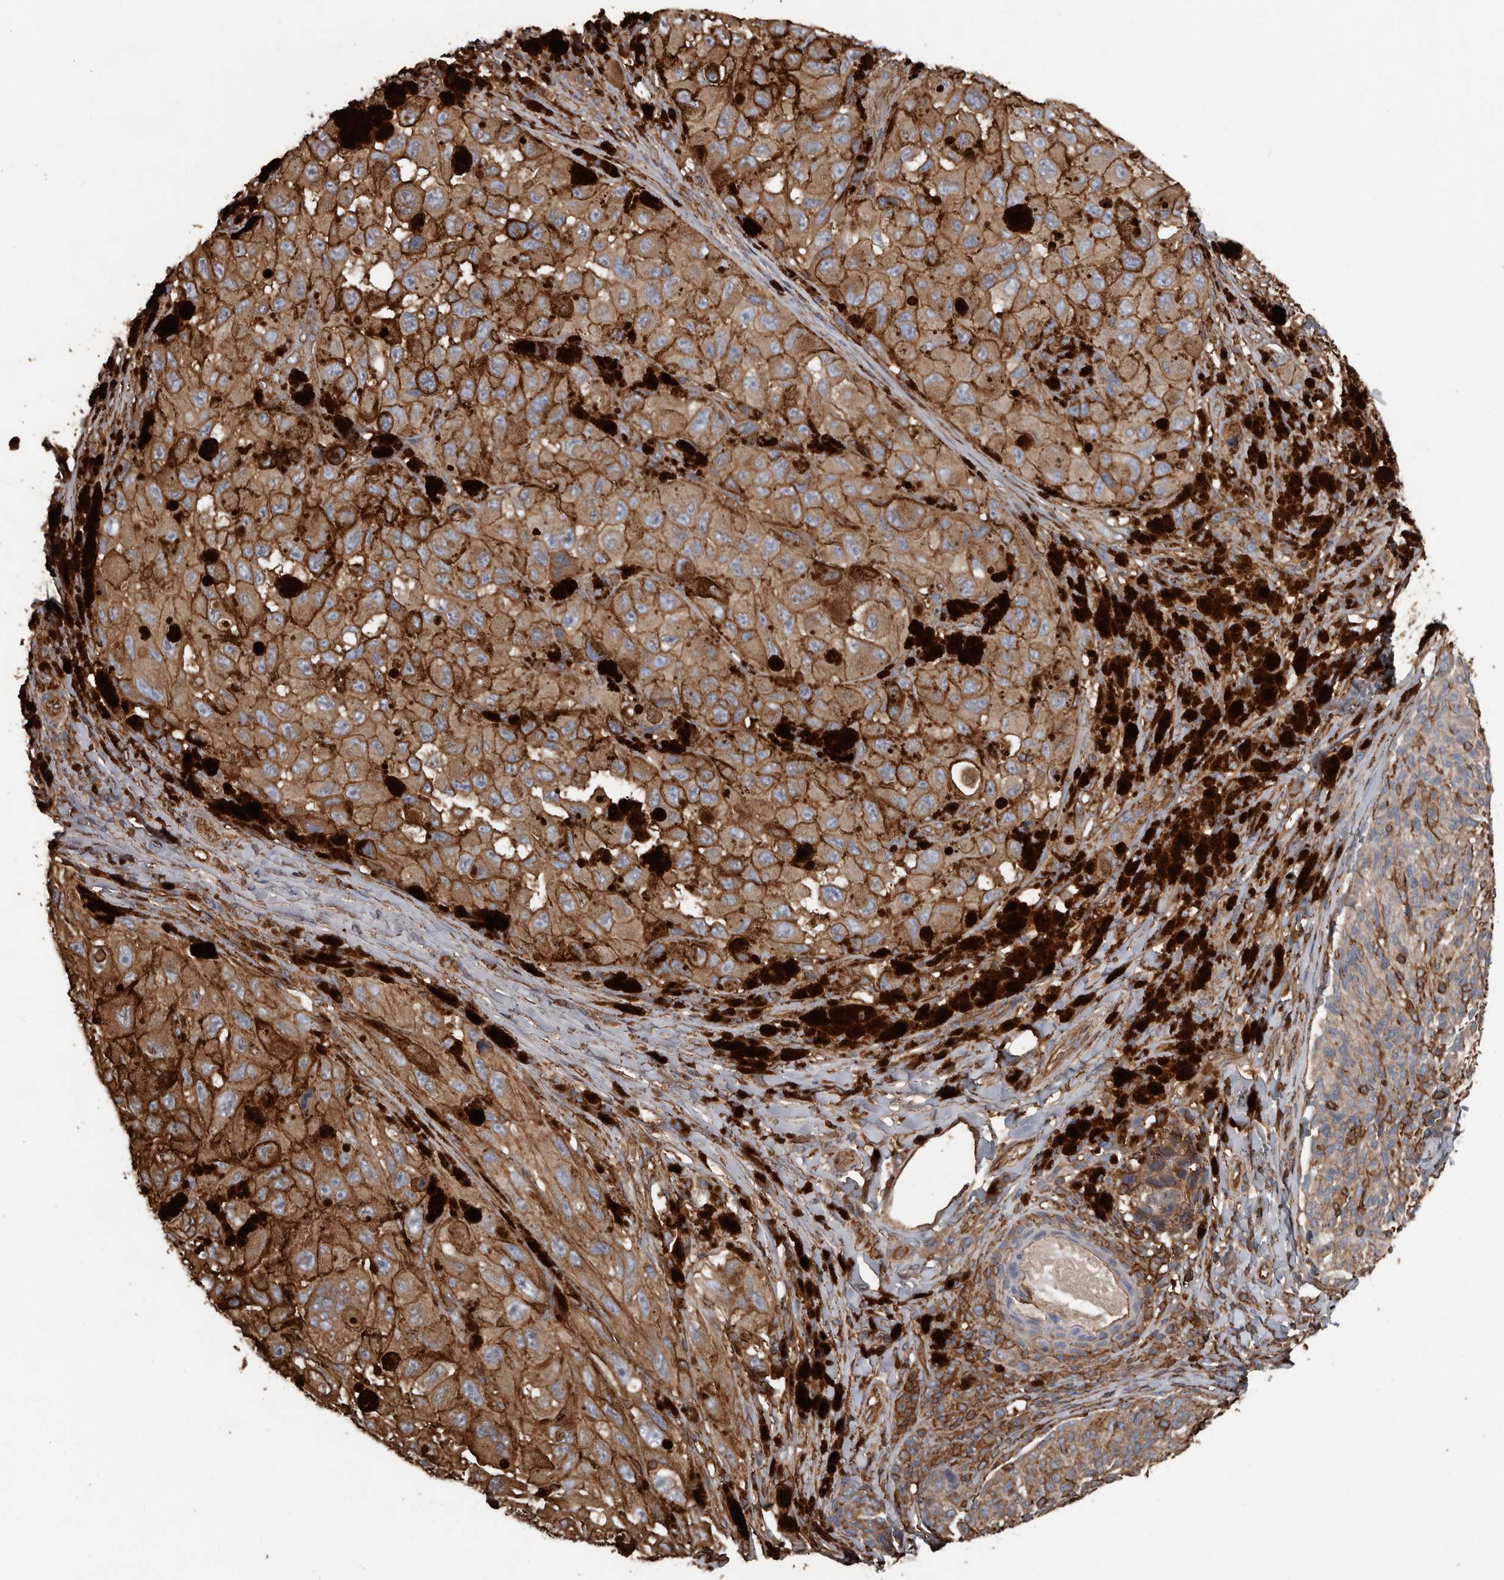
{"staining": {"intensity": "moderate", "quantity": ">75%", "location": "cytoplasmic/membranous"}, "tissue": "melanoma", "cell_type": "Tumor cells", "image_type": "cancer", "snomed": [{"axis": "morphology", "description": "Malignant melanoma, NOS"}, {"axis": "topography", "description": "Skin"}], "caption": "Malignant melanoma stained with DAB immunohistochemistry reveals medium levels of moderate cytoplasmic/membranous positivity in approximately >75% of tumor cells. The staining was performed using DAB (3,3'-diaminobenzidine) to visualize the protein expression in brown, while the nuclei were stained in blue with hematoxylin (Magnification: 20x).", "gene": "DENND6B", "patient": {"sex": "female", "age": 73}}